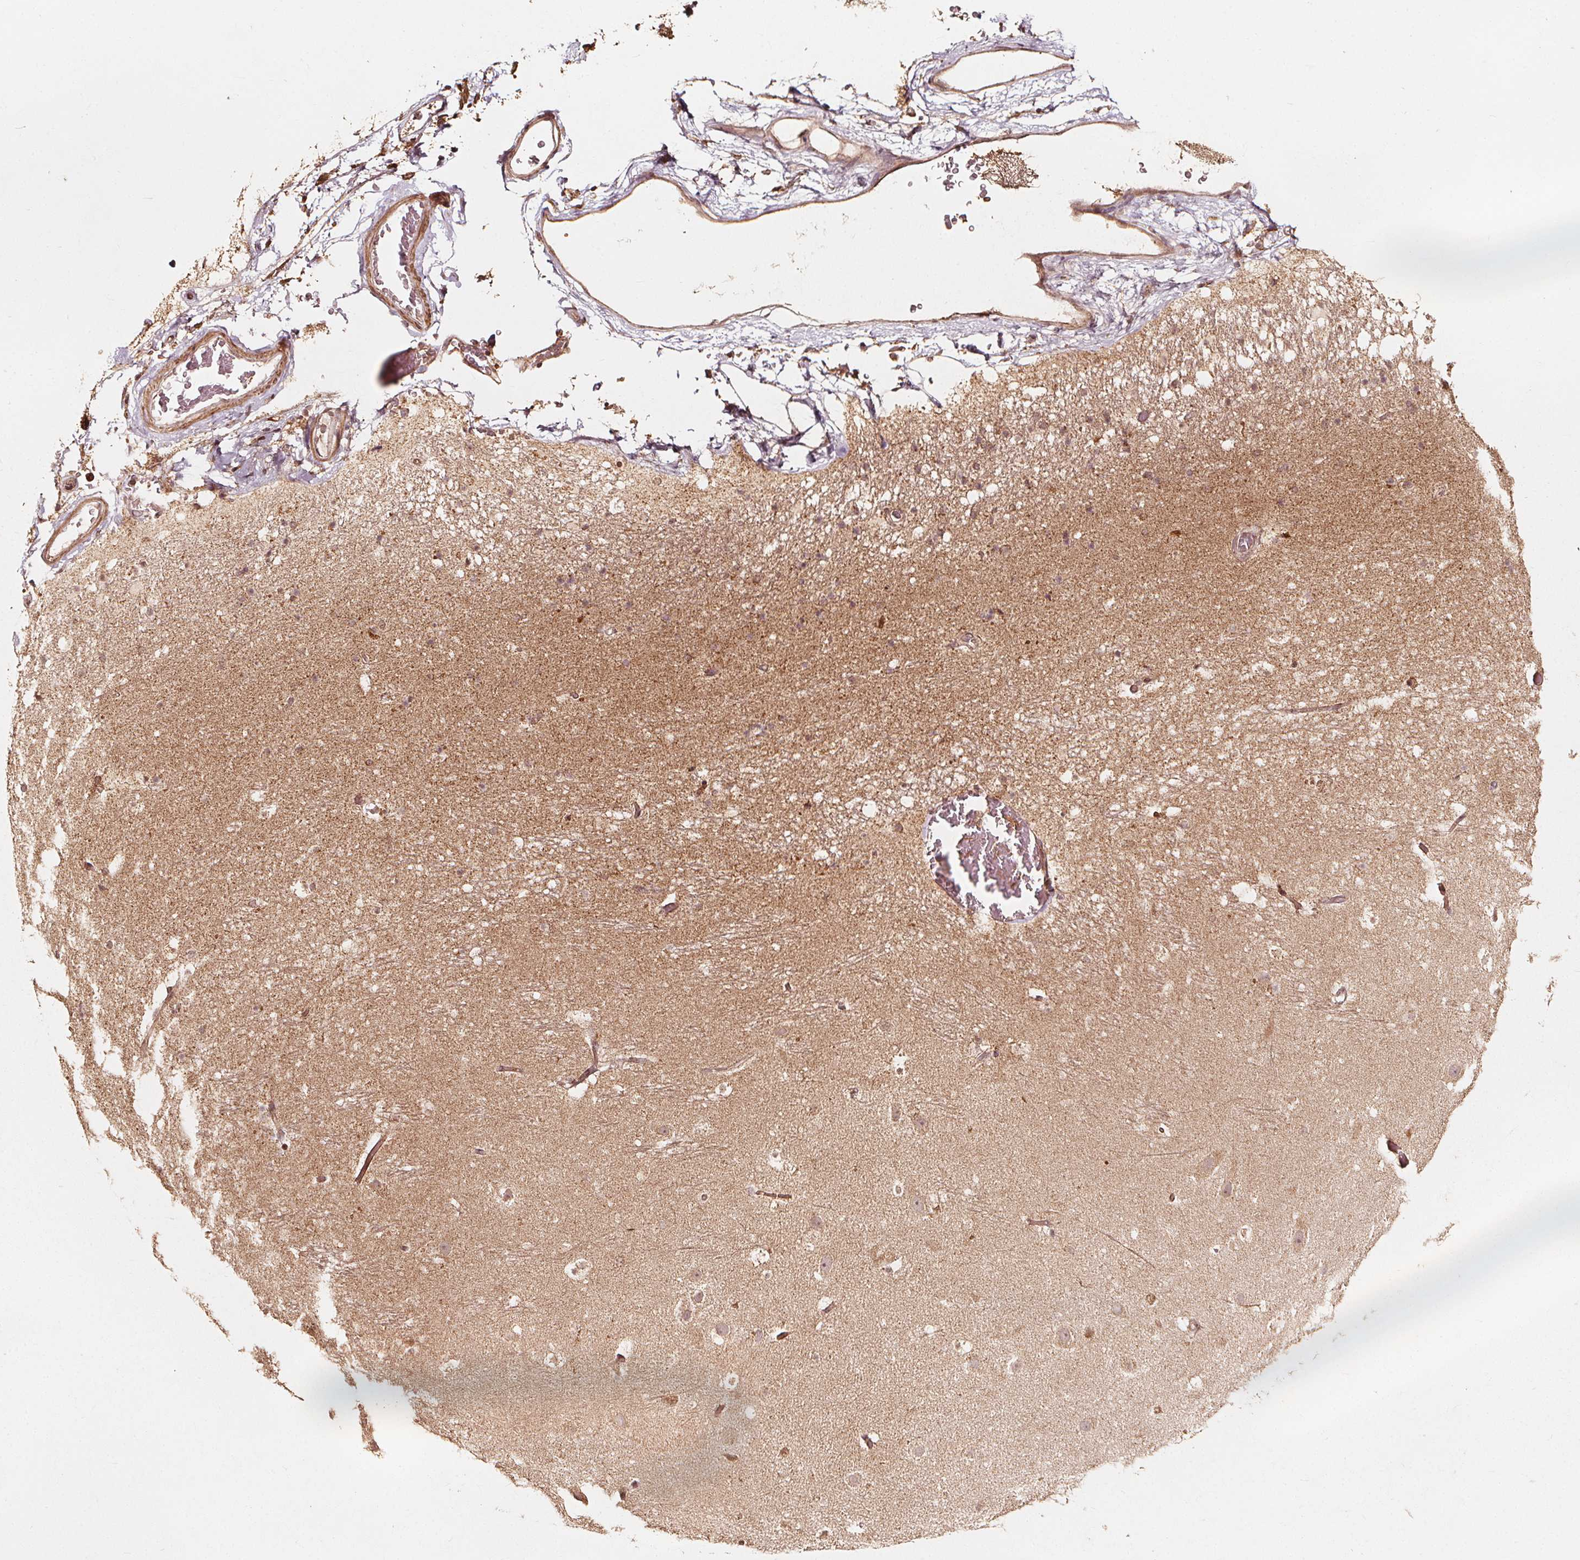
{"staining": {"intensity": "moderate", "quantity": "25%-75%", "location": "nuclear"}, "tissue": "hippocampus", "cell_type": "Glial cells", "image_type": "normal", "snomed": [{"axis": "morphology", "description": "Normal tissue, NOS"}, {"axis": "topography", "description": "Hippocampus"}], "caption": "Hippocampus stained with a brown dye displays moderate nuclear positive positivity in approximately 25%-75% of glial cells.", "gene": "NPC1", "patient": {"sex": "male", "age": 26}}